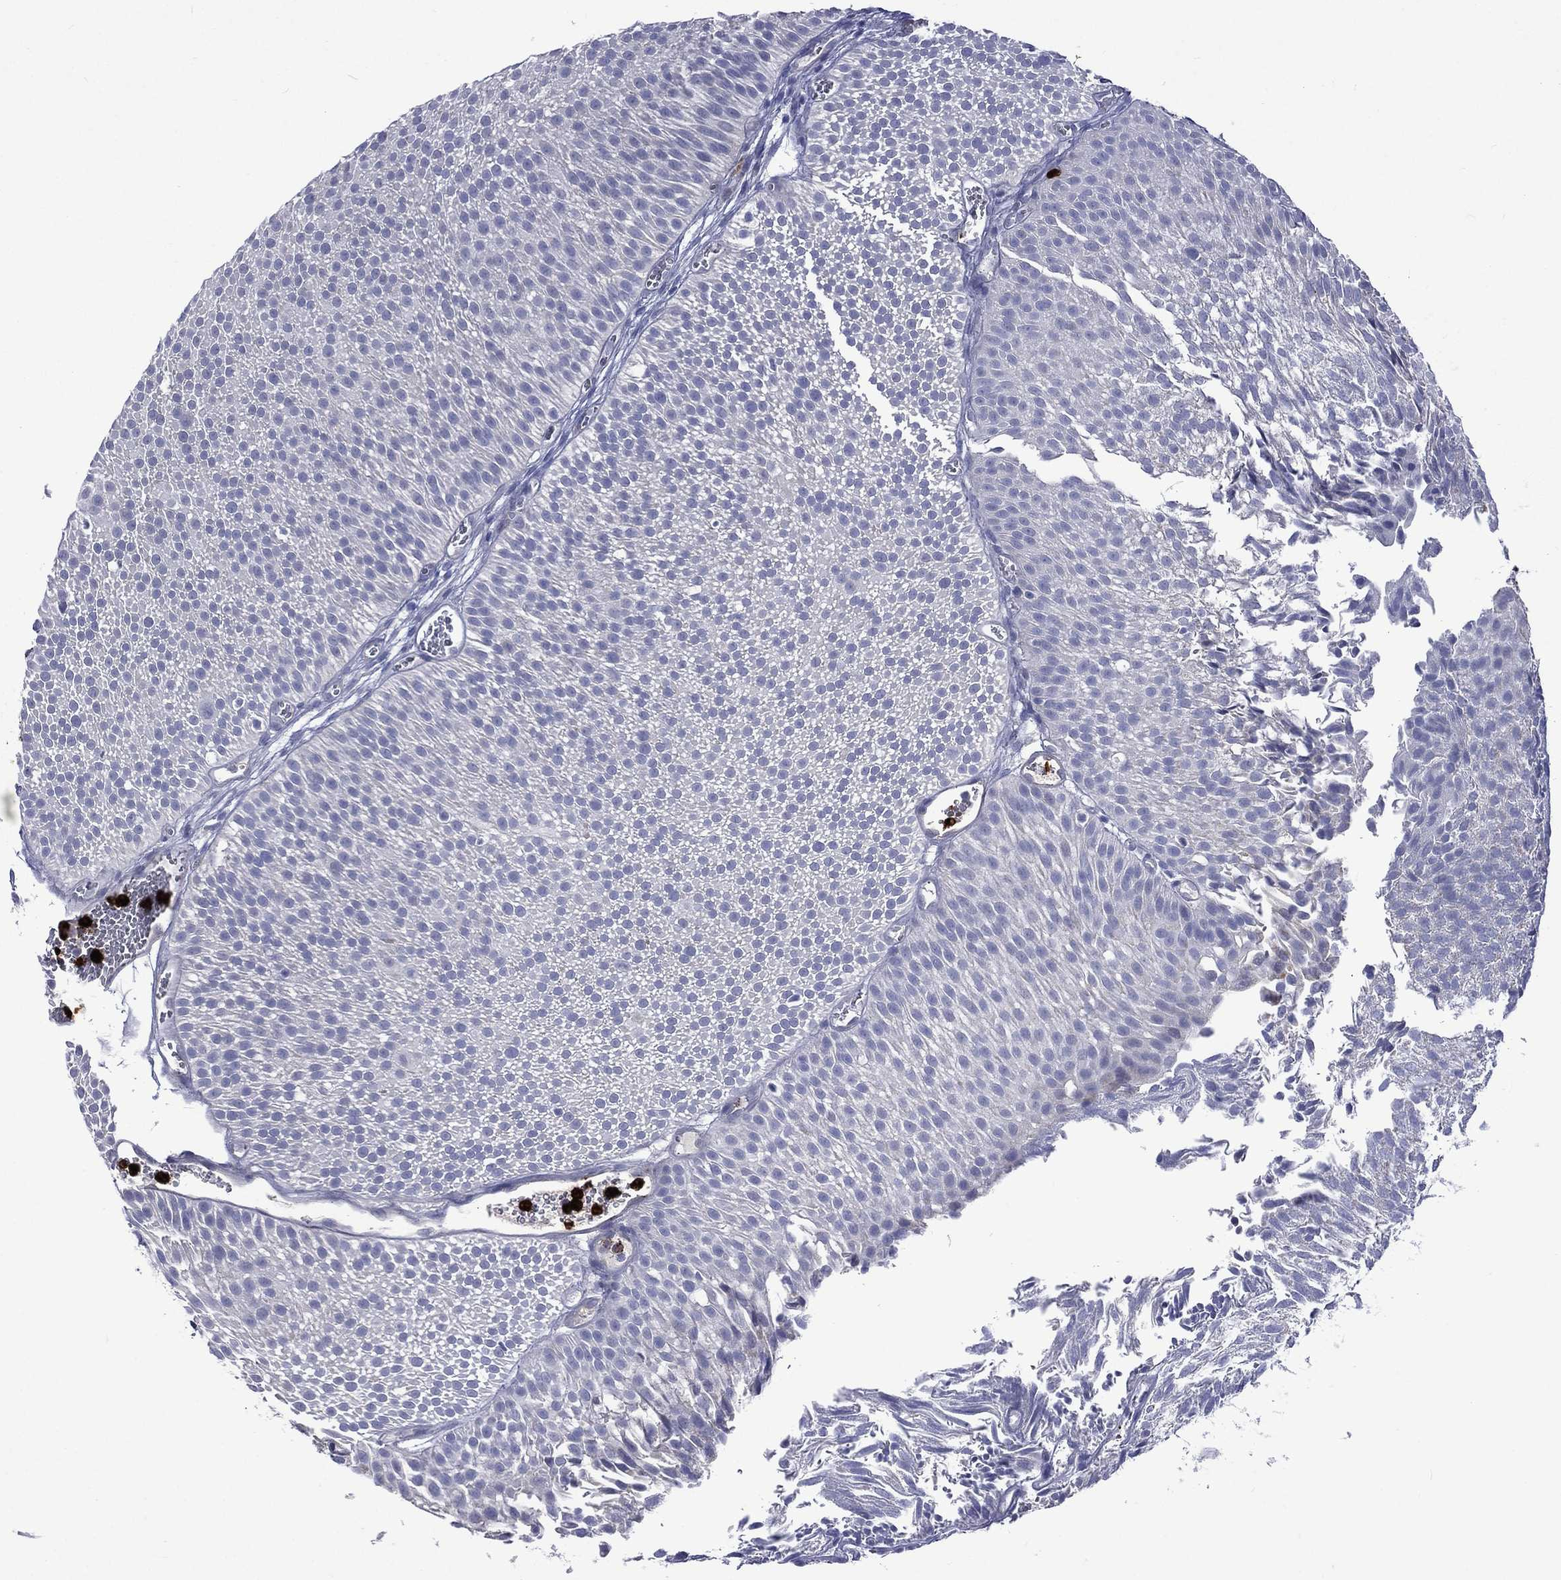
{"staining": {"intensity": "negative", "quantity": "none", "location": "none"}, "tissue": "urothelial cancer", "cell_type": "Tumor cells", "image_type": "cancer", "snomed": [{"axis": "morphology", "description": "Urothelial carcinoma, Low grade"}, {"axis": "topography", "description": "Urinary bladder"}], "caption": "This image is of urothelial cancer stained with immunohistochemistry (IHC) to label a protein in brown with the nuclei are counter-stained blue. There is no staining in tumor cells.", "gene": "ELANE", "patient": {"sex": "male", "age": 65}}